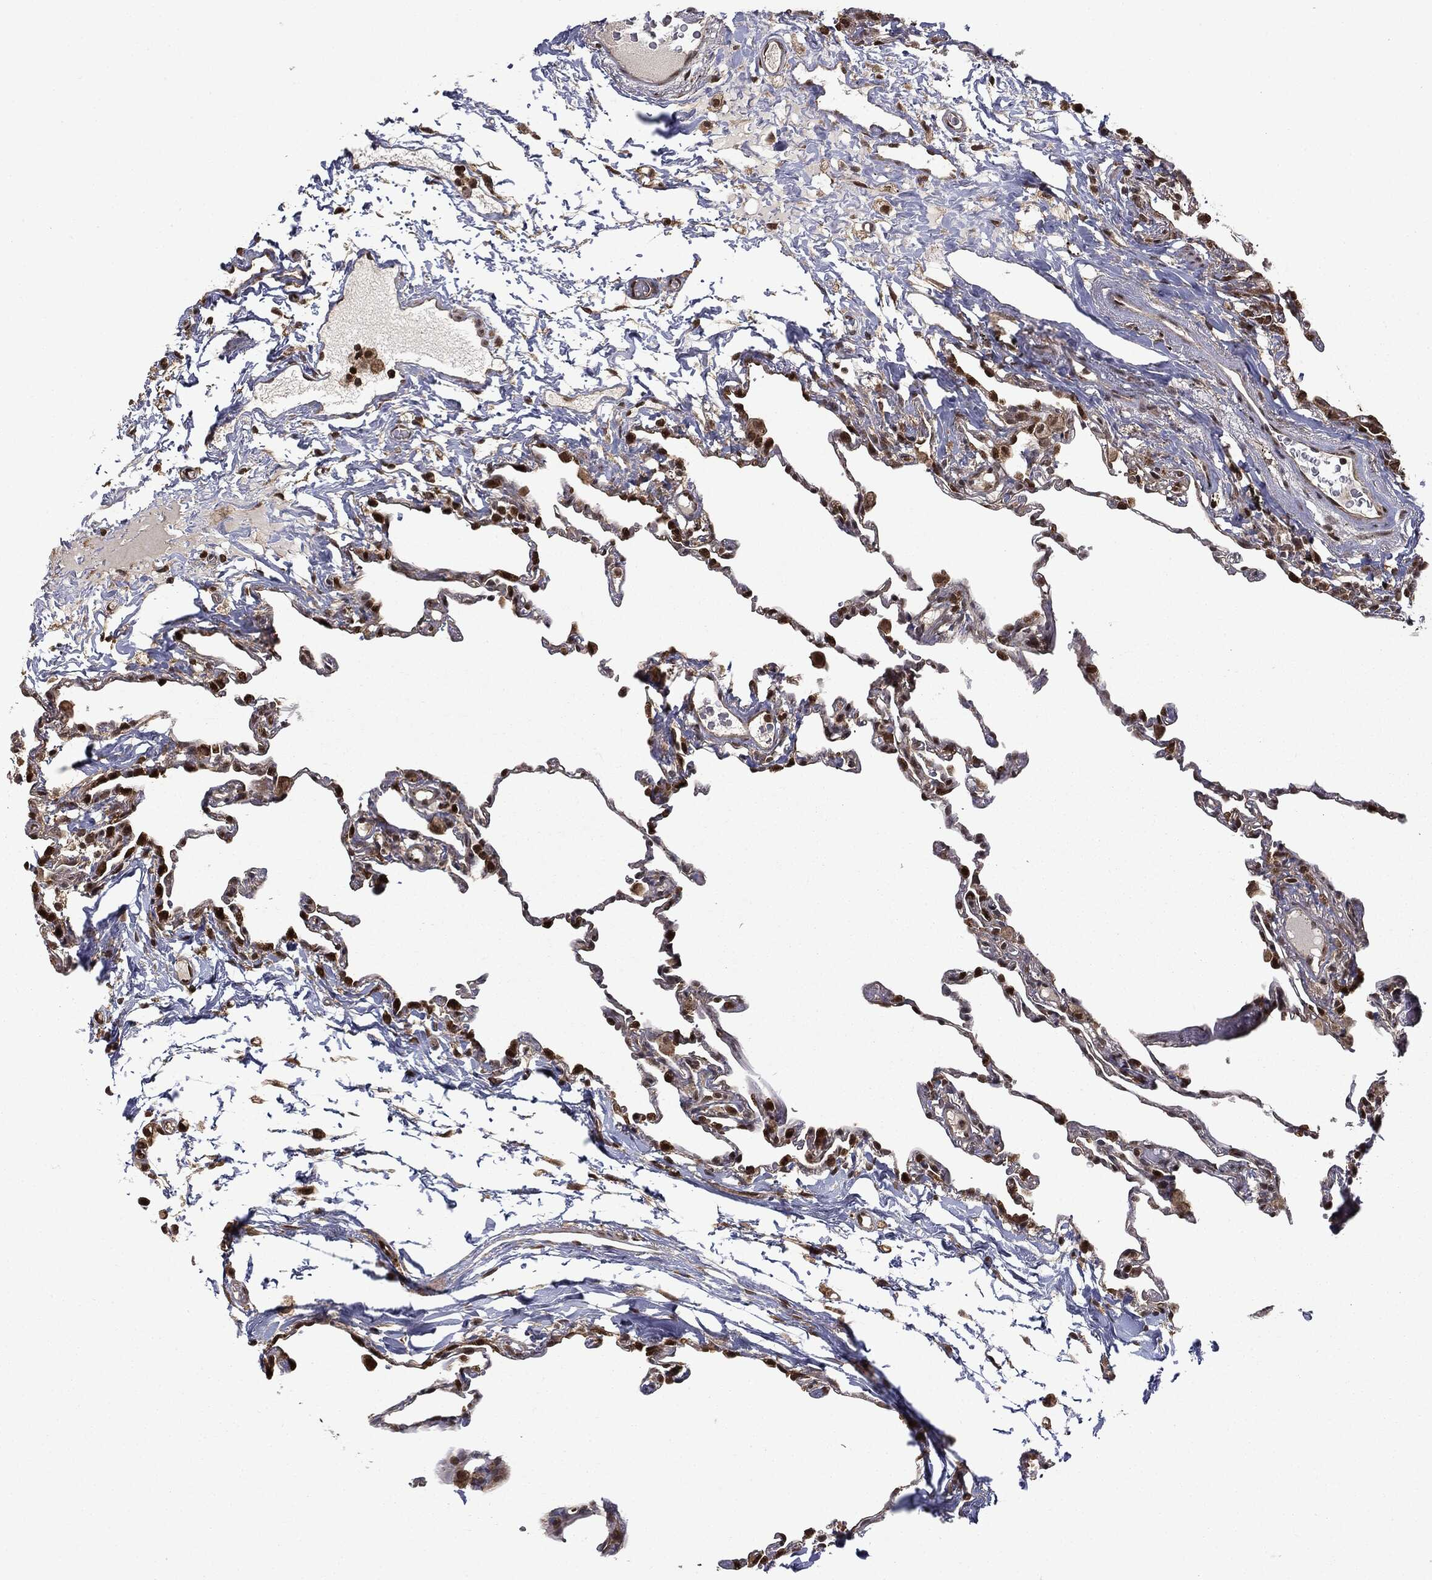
{"staining": {"intensity": "strong", "quantity": "25%-75%", "location": "nuclear"}, "tissue": "lung", "cell_type": "Alveolar cells", "image_type": "normal", "snomed": [{"axis": "morphology", "description": "Normal tissue, NOS"}, {"axis": "topography", "description": "Lung"}], "caption": "DAB (3,3'-diaminobenzidine) immunohistochemical staining of unremarkable human lung displays strong nuclear protein staining in approximately 25%-75% of alveolar cells.", "gene": "ZNHIT6", "patient": {"sex": "female", "age": 57}}